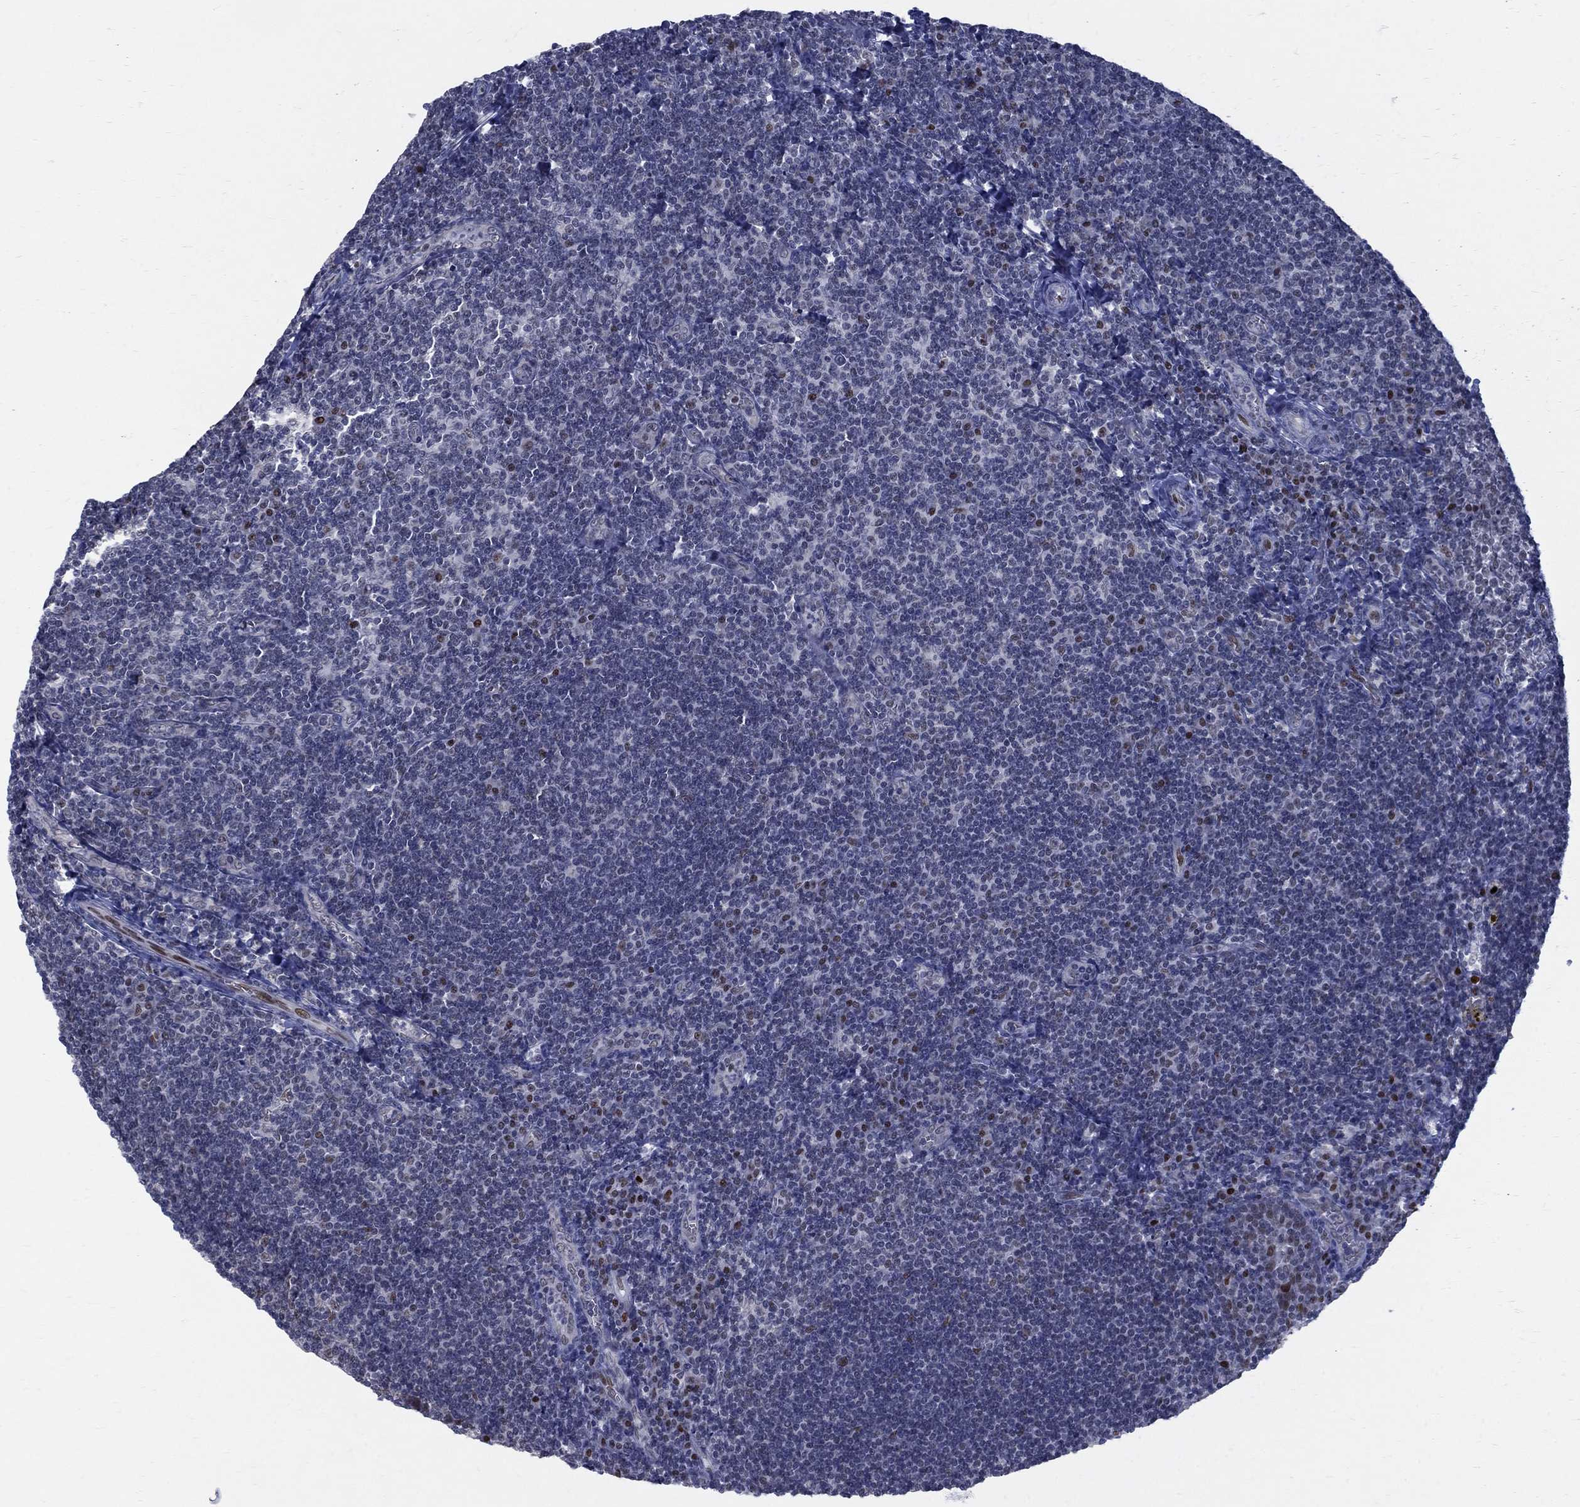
{"staining": {"intensity": "moderate", "quantity": "25%-75%", "location": "nuclear"}, "tissue": "tonsil", "cell_type": "Germinal center cells", "image_type": "normal", "snomed": [{"axis": "morphology", "description": "Normal tissue, NOS"}, {"axis": "morphology", "description": "Inflammation, NOS"}, {"axis": "topography", "description": "Tonsil"}], "caption": "Protein staining by immunohistochemistry (IHC) reveals moderate nuclear staining in approximately 25%-75% of germinal center cells in normal tonsil.", "gene": "GCFC2", "patient": {"sex": "female", "age": 31}}